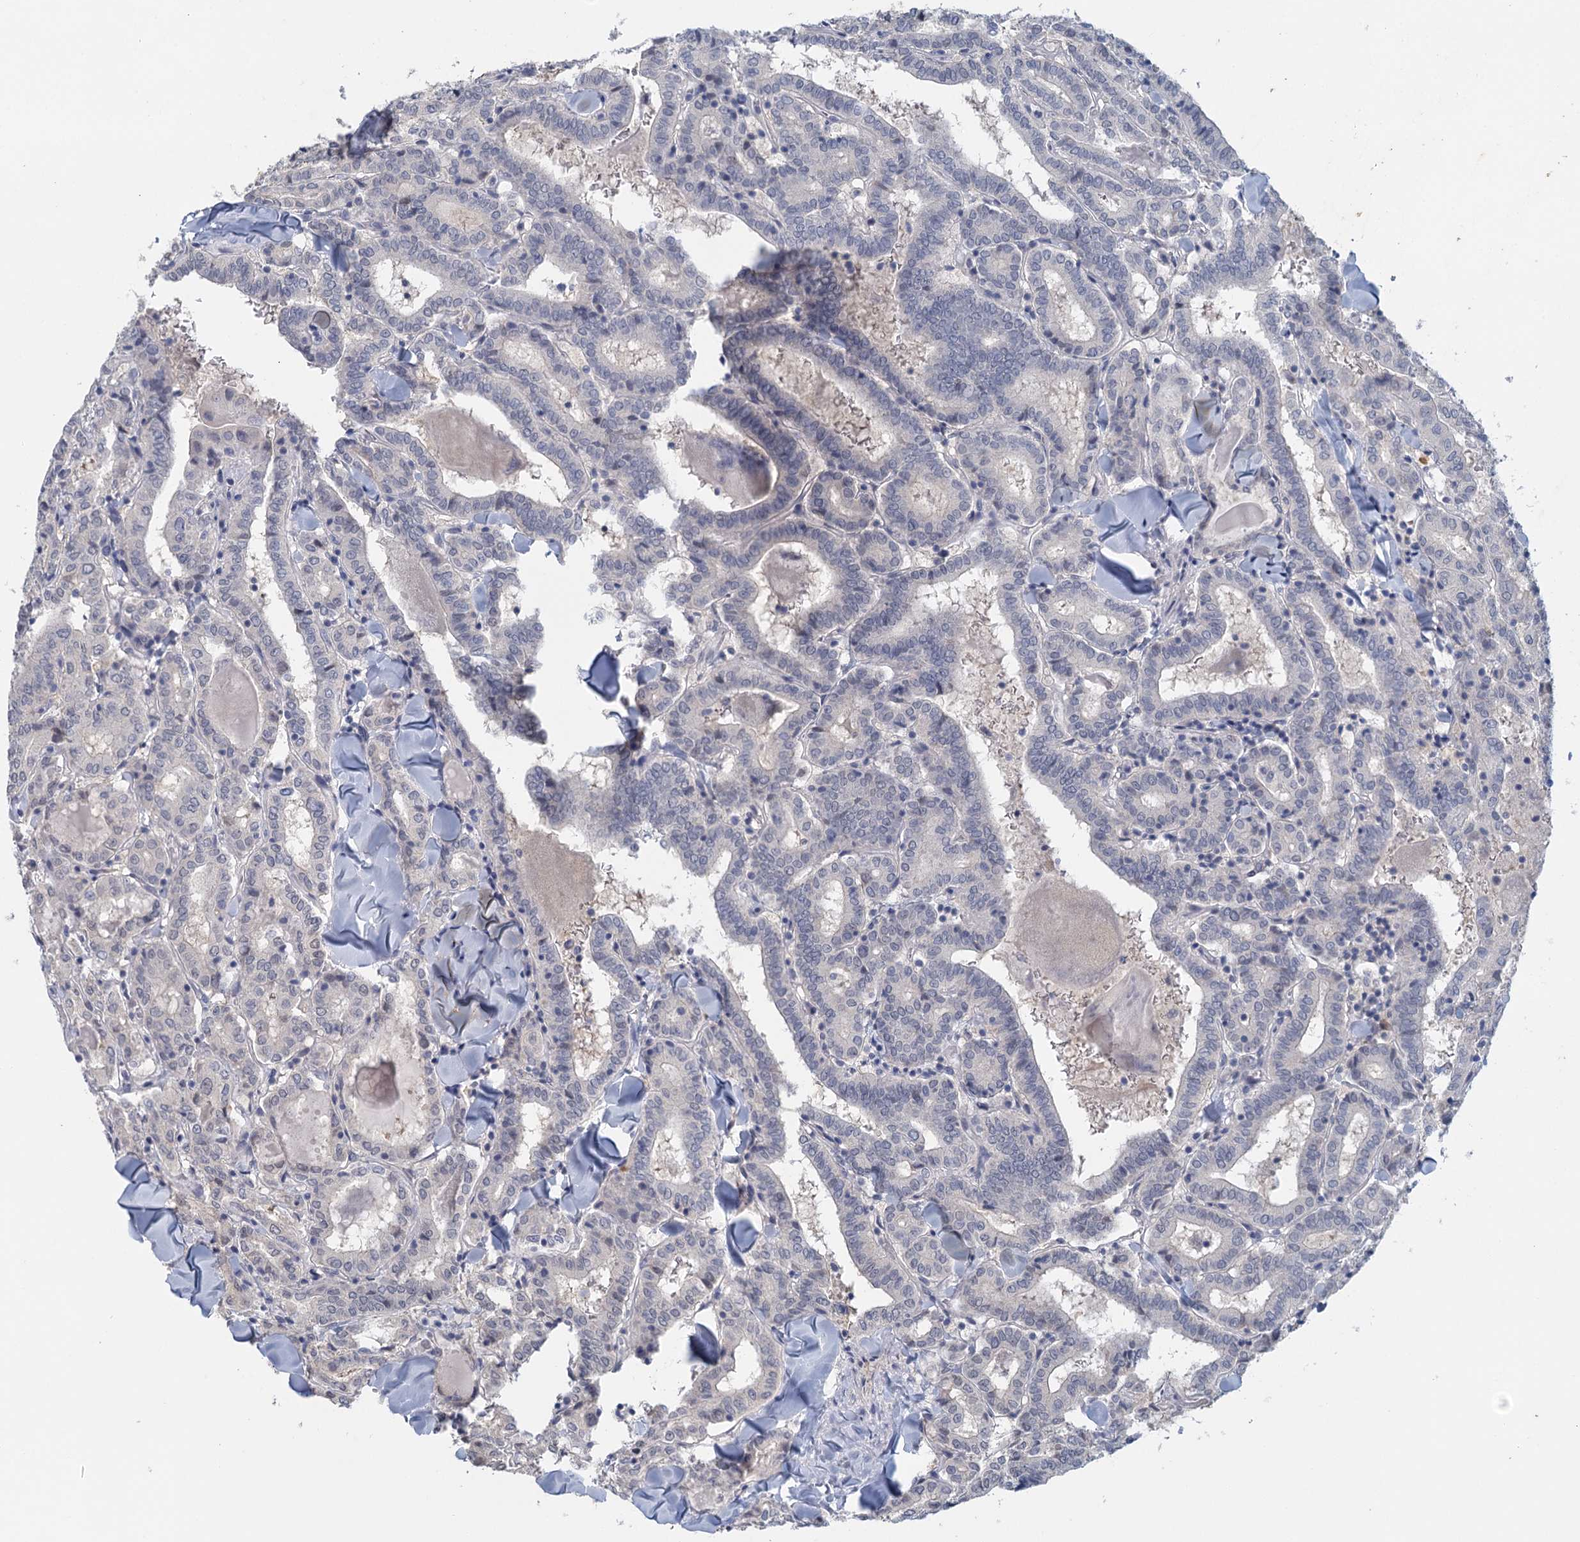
{"staining": {"intensity": "negative", "quantity": "none", "location": "none"}, "tissue": "thyroid cancer", "cell_type": "Tumor cells", "image_type": "cancer", "snomed": [{"axis": "morphology", "description": "Papillary adenocarcinoma, NOS"}, {"axis": "topography", "description": "Thyroid gland"}], "caption": "Immunohistochemical staining of human thyroid papillary adenocarcinoma displays no significant positivity in tumor cells.", "gene": "MYO7B", "patient": {"sex": "female", "age": 72}}